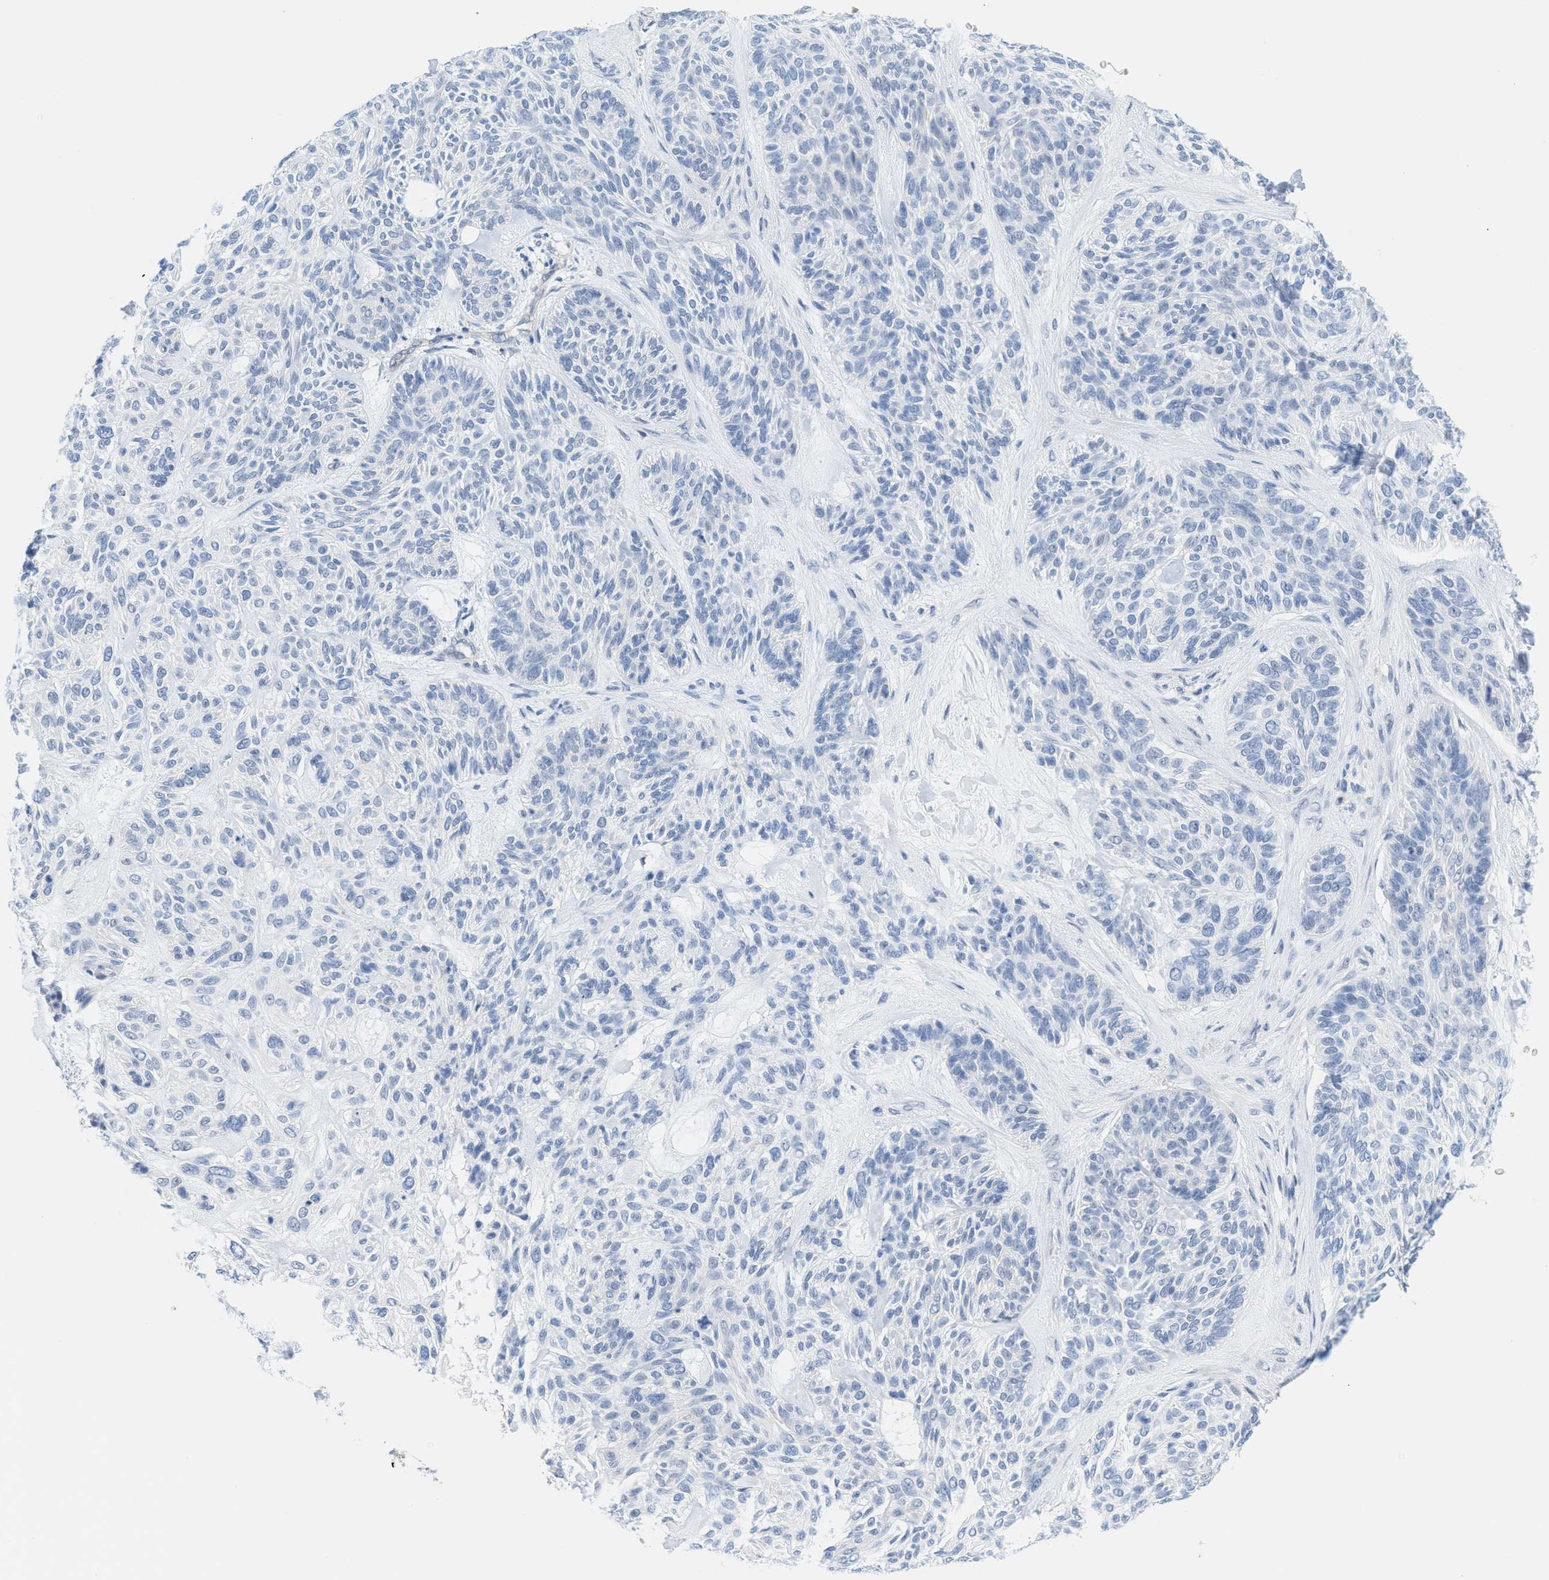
{"staining": {"intensity": "negative", "quantity": "none", "location": "none"}, "tissue": "skin cancer", "cell_type": "Tumor cells", "image_type": "cancer", "snomed": [{"axis": "morphology", "description": "Basal cell carcinoma"}, {"axis": "topography", "description": "Skin"}], "caption": "DAB immunohistochemical staining of skin cancer displays no significant staining in tumor cells. Nuclei are stained in blue.", "gene": "IL16", "patient": {"sex": "male", "age": 55}}